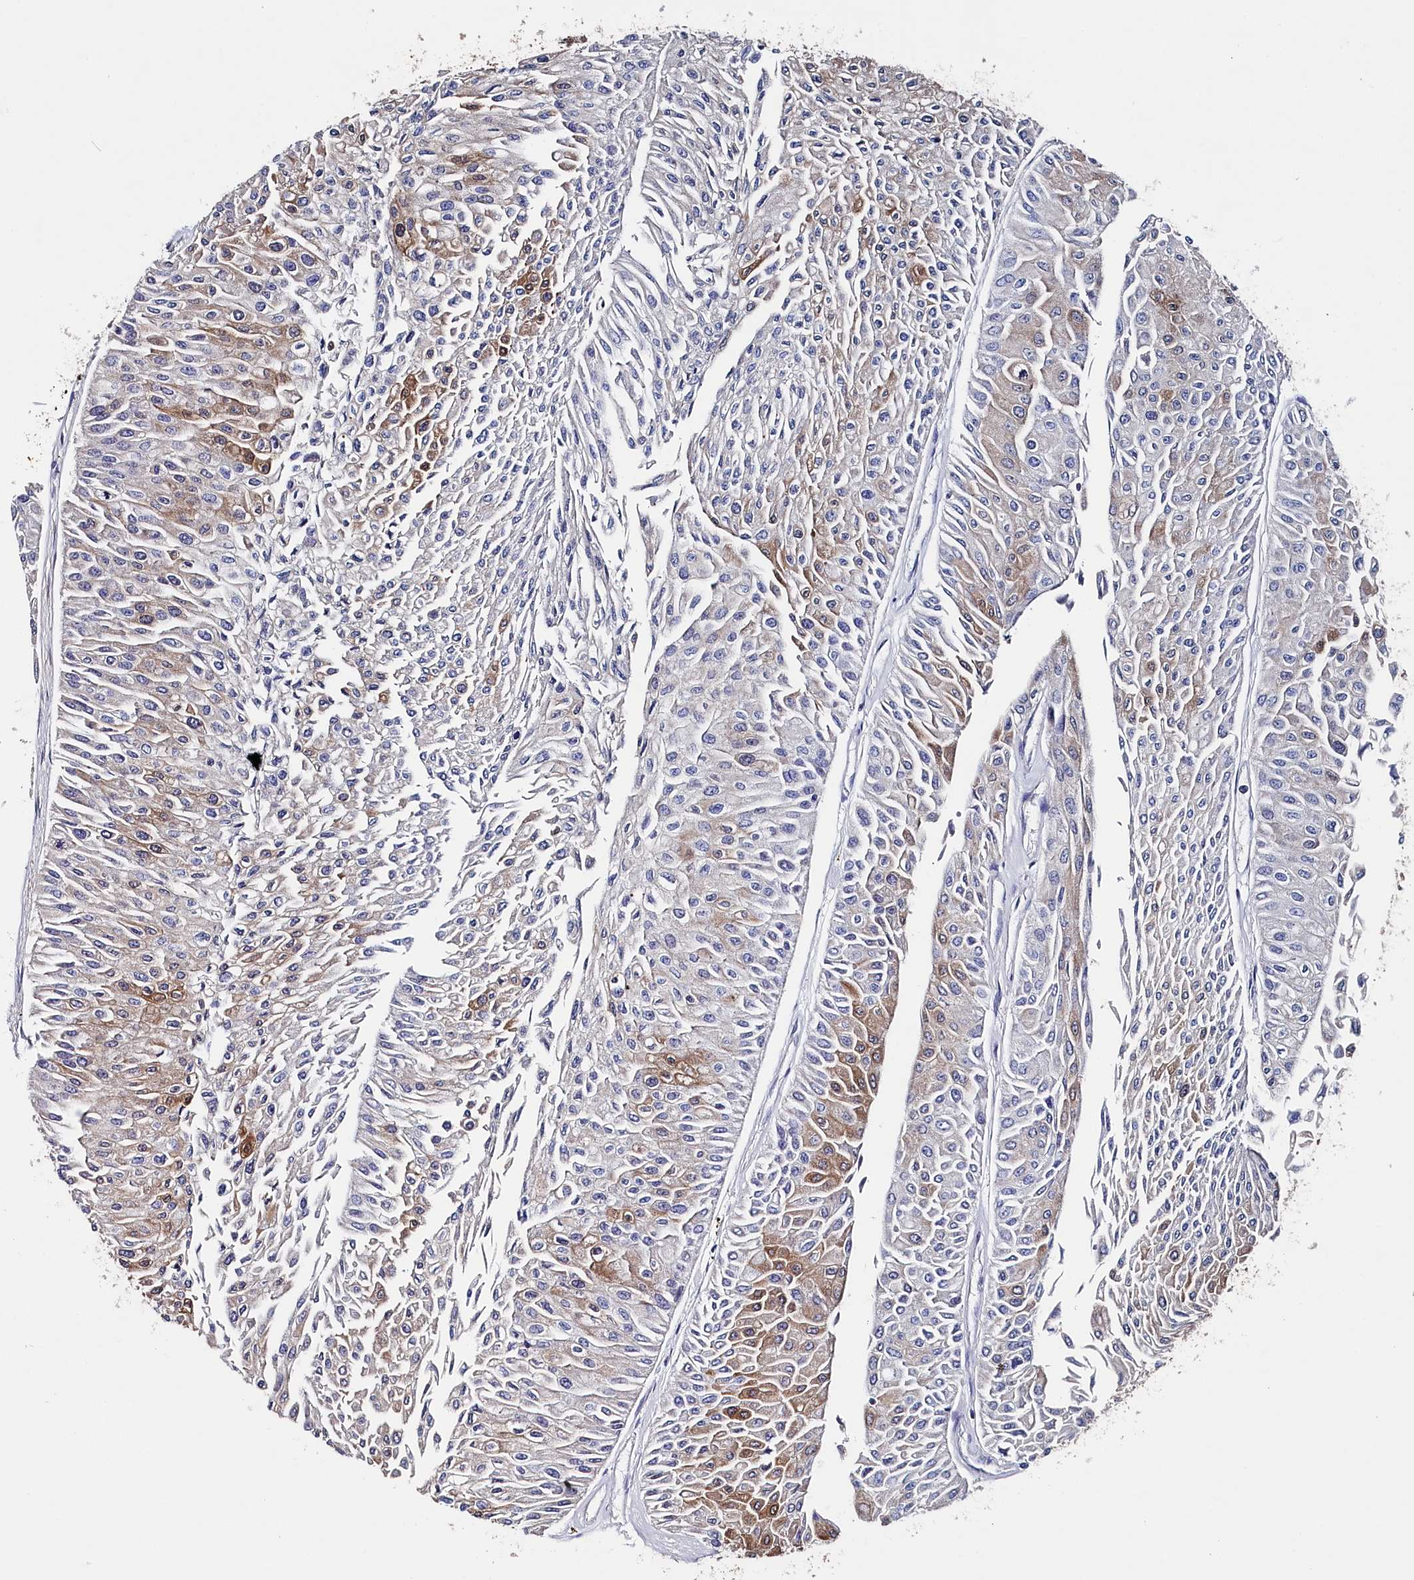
{"staining": {"intensity": "moderate", "quantity": "<25%", "location": "cytoplasmic/membranous"}, "tissue": "urothelial cancer", "cell_type": "Tumor cells", "image_type": "cancer", "snomed": [{"axis": "morphology", "description": "Urothelial carcinoma, Low grade"}, {"axis": "topography", "description": "Urinary bladder"}], "caption": "Urothelial cancer stained with immunohistochemistry (IHC) demonstrates moderate cytoplasmic/membranous positivity in approximately <25% of tumor cells.", "gene": "BHMT", "patient": {"sex": "male", "age": 67}}